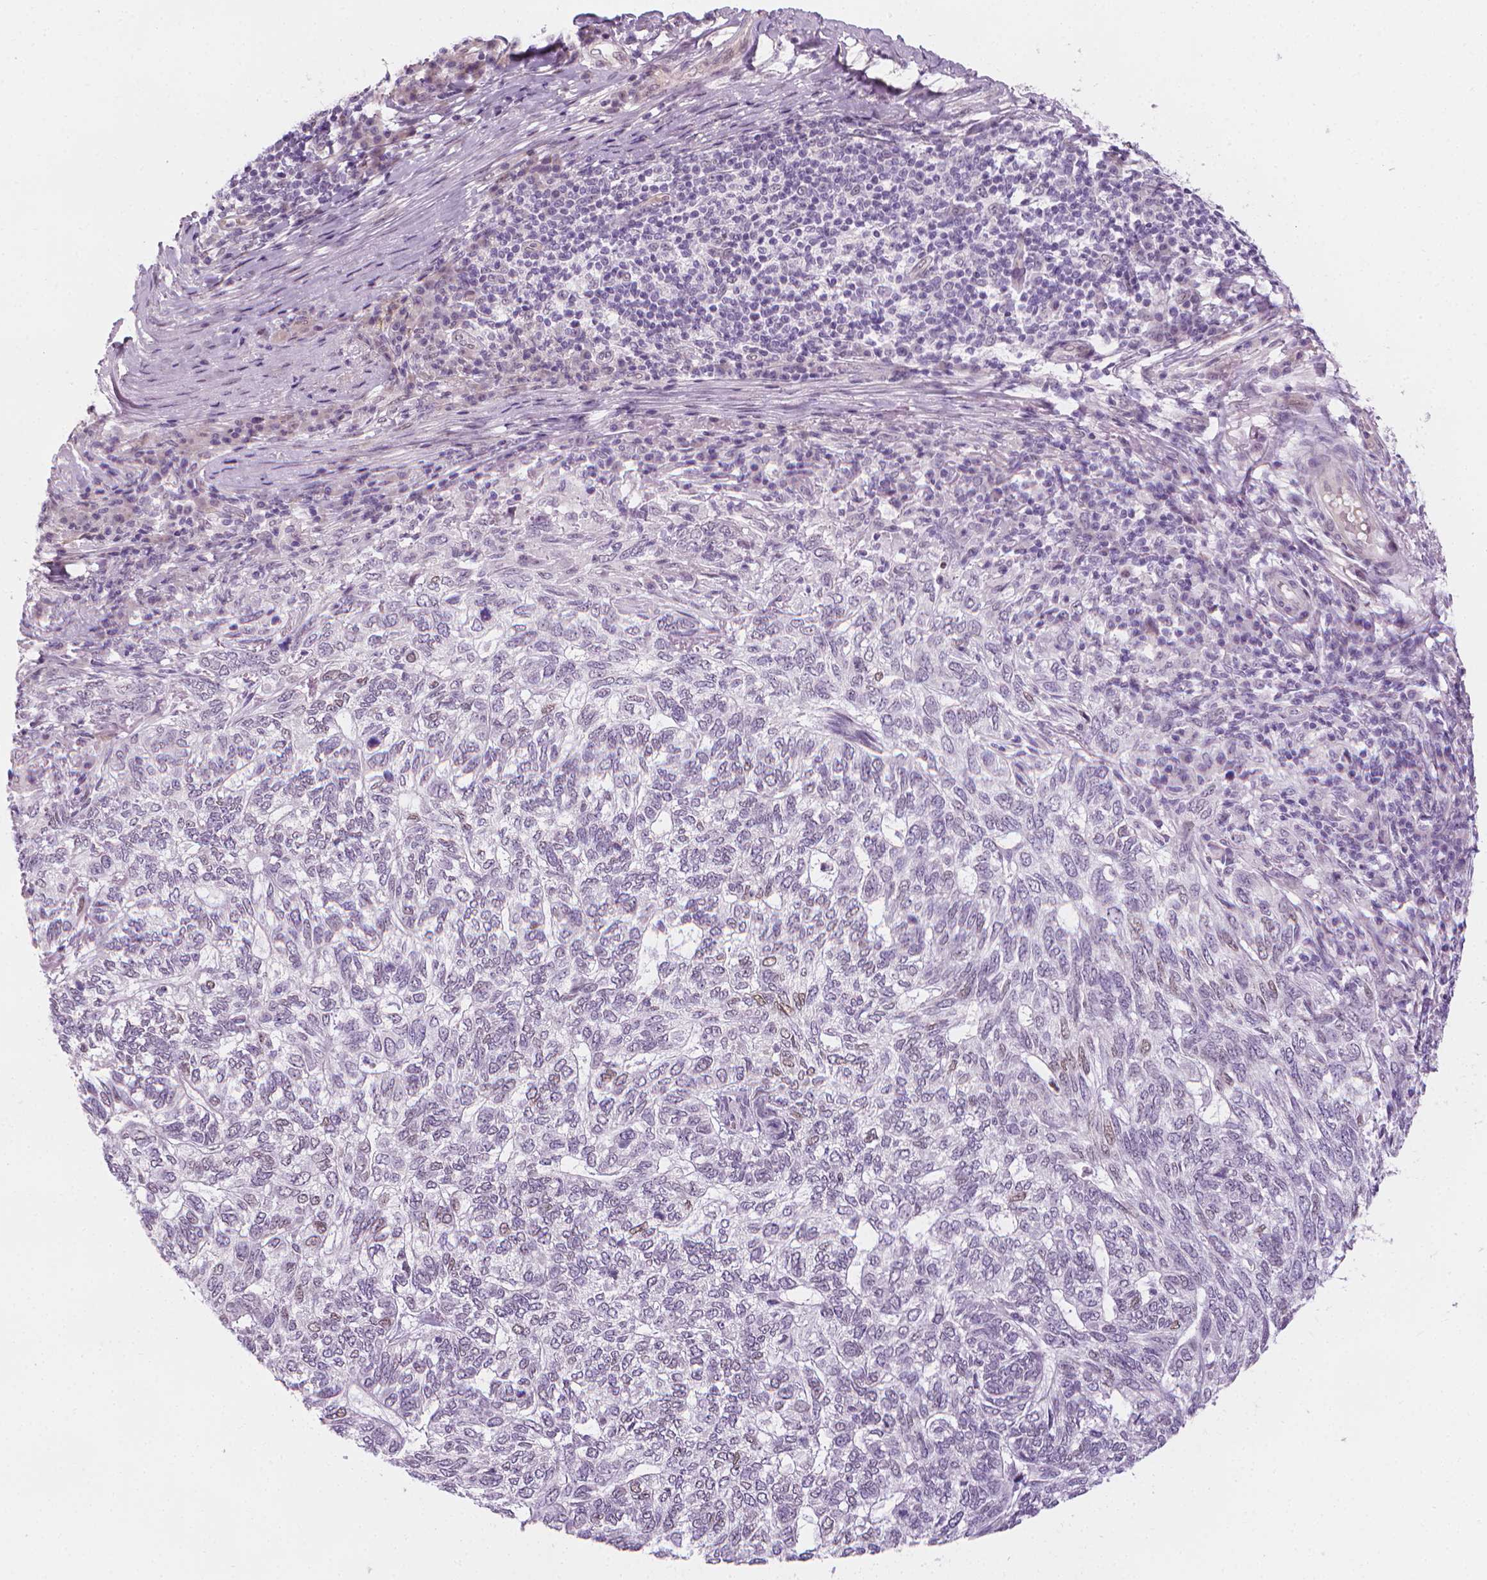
{"staining": {"intensity": "negative", "quantity": "none", "location": "none"}, "tissue": "skin cancer", "cell_type": "Tumor cells", "image_type": "cancer", "snomed": [{"axis": "morphology", "description": "Basal cell carcinoma"}, {"axis": "topography", "description": "Skin"}], "caption": "Protein analysis of skin basal cell carcinoma shows no significant positivity in tumor cells. (DAB (3,3'-diaminobenzidine) IHC visualized using brightfield microscopy, high magnification).", "gene": "CDKN1C", "patient": {"sex": "female", "age": 65}}